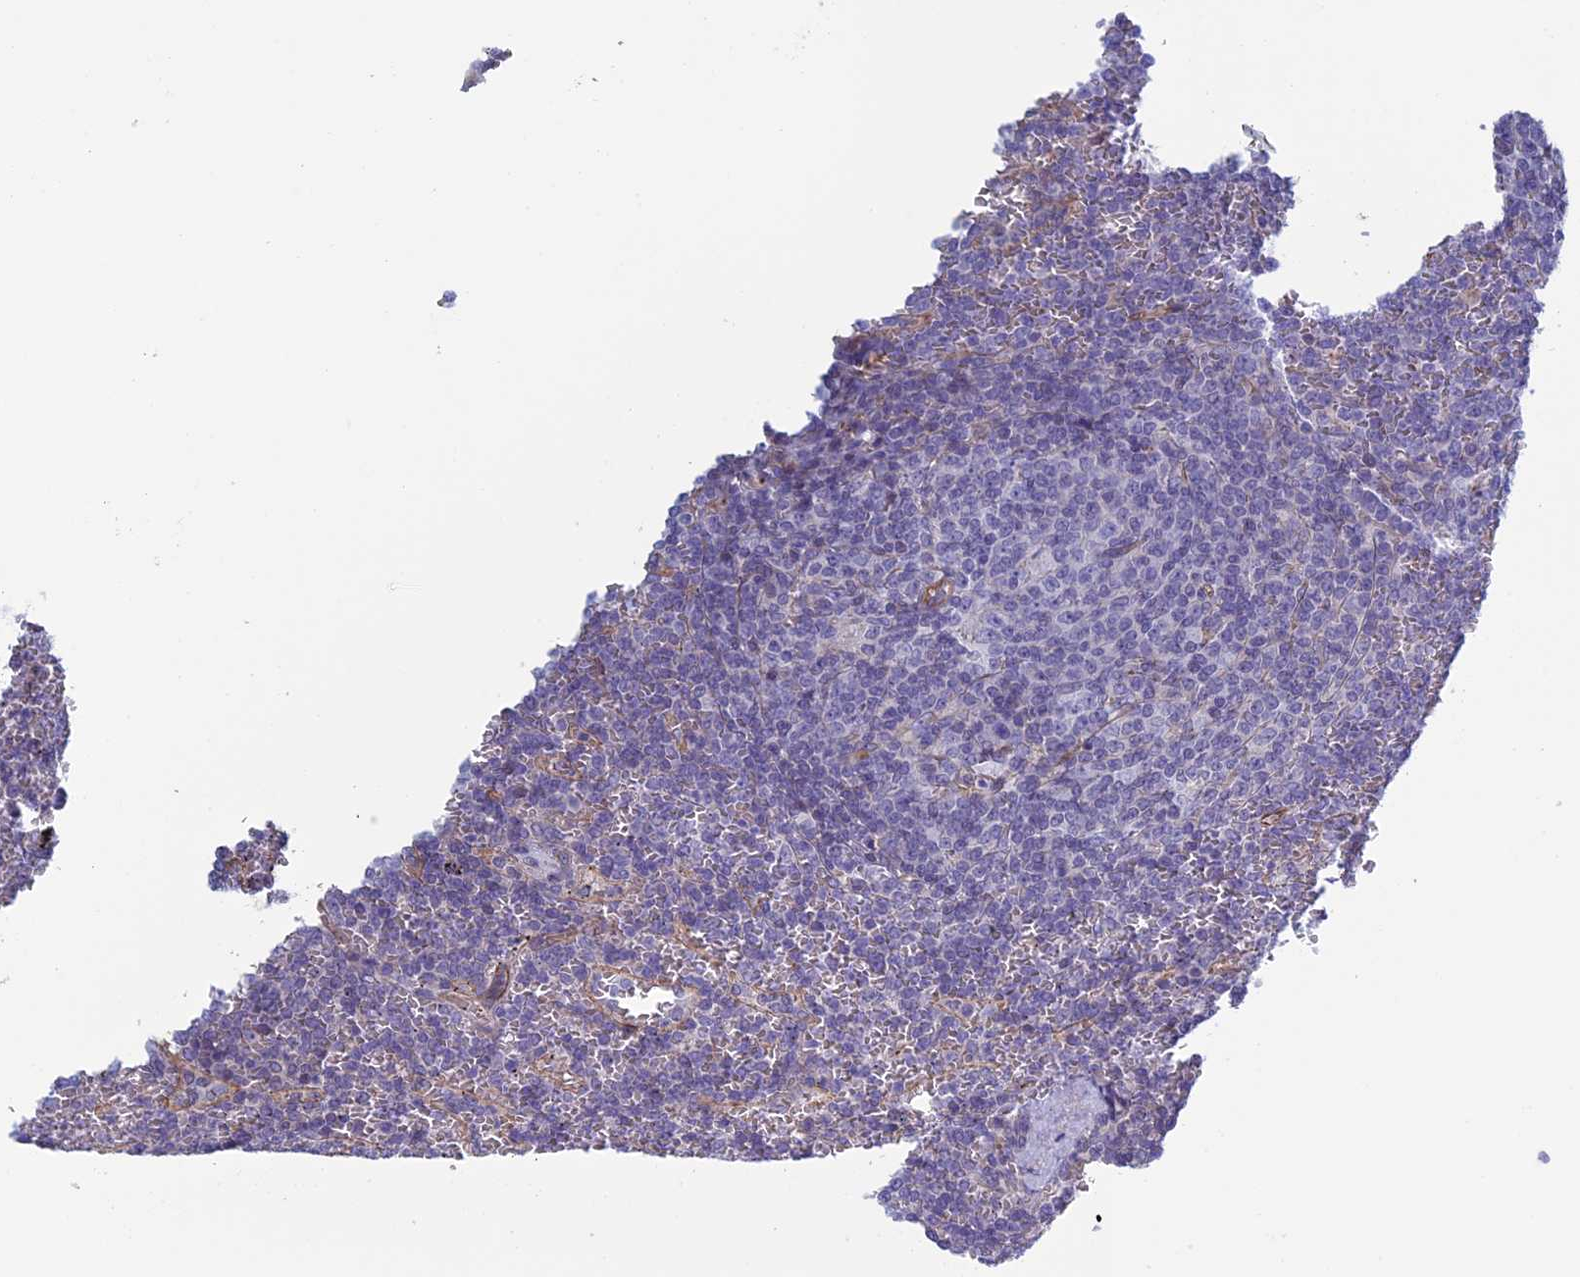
{"staining": {"intensity": "negative", "quantity": "none", "location": "none"}, "tissue": "lymphoma", "cell_type": "Tumor cells", "image_type": "cancer", "snomed": [{"axis": "morphology", "description": "Malignant lymphoma, non-Hodgkin's type, Low grade"}, {"axis": "topography", "description": "Spleen"}], "caption": "Lymphoma stained for a protein using immunohistochemistry (IHC) exhibits no expression tumor cells.", "gene": "BCL2L10", "patient": {"sex": "female", "age": 19}}